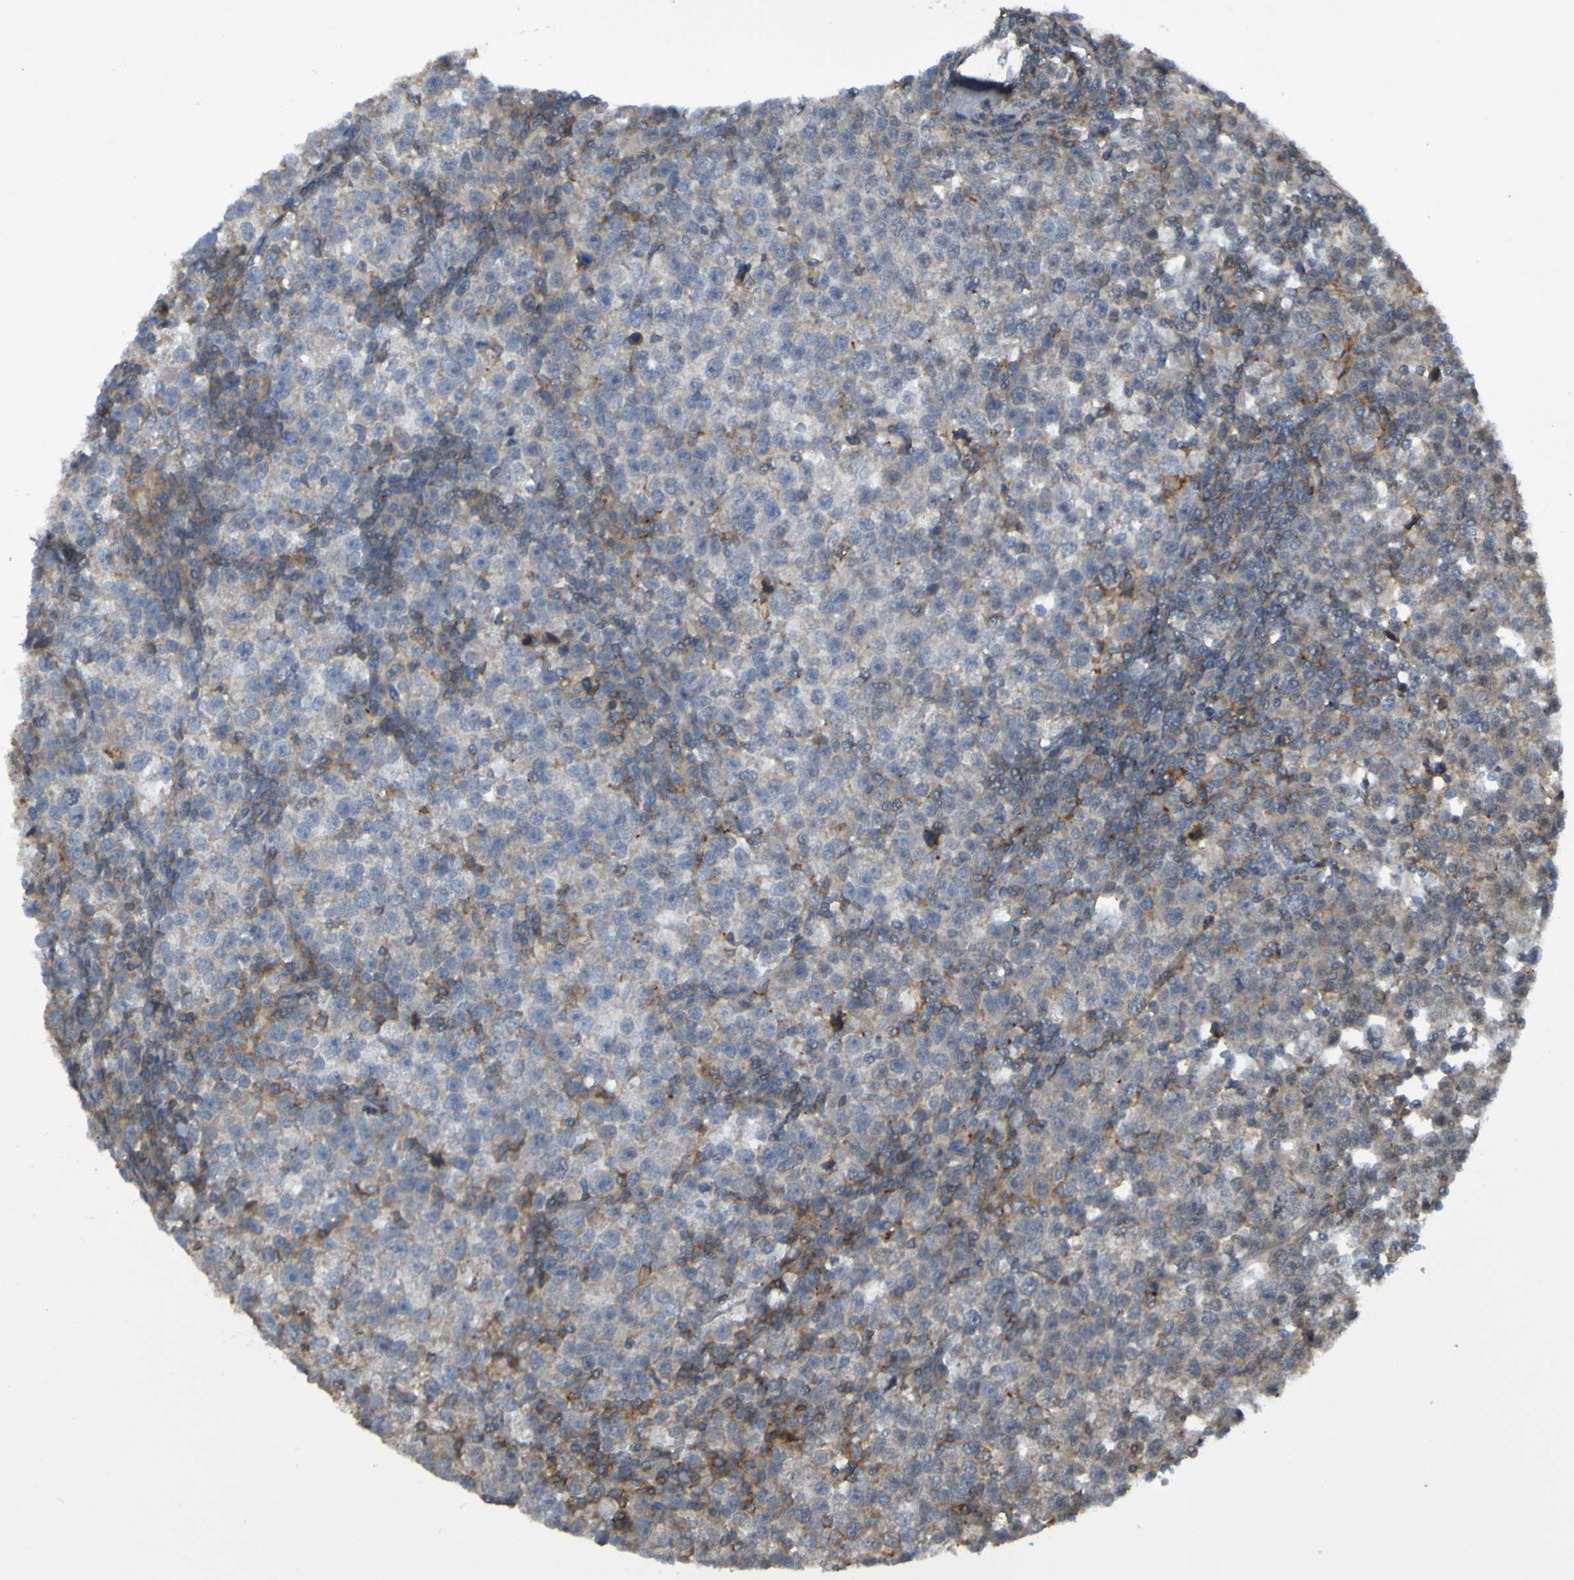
{"staining": {"intensity": "negative", "quantity": "none", "location": "none"}, "tissue": "testis cancer", "cell_type": "Tumor cells", "image_type": "cancer", "snomed": [{"axis": "morphology", "description": "Seminoma, NOS"}, {"axis": "topography", "description": "Testis"}], "caption": "An image of human testis cancer (seminoma) is negative for staining in tumor cells. The staining was performed using DAB to visualize the protein expression in brown, while the nuclei were stained in blue with hematoxylin (Magnification: 20x).", "gene": "PDGFB", "patient": {"sex": "male", "age": 43}}